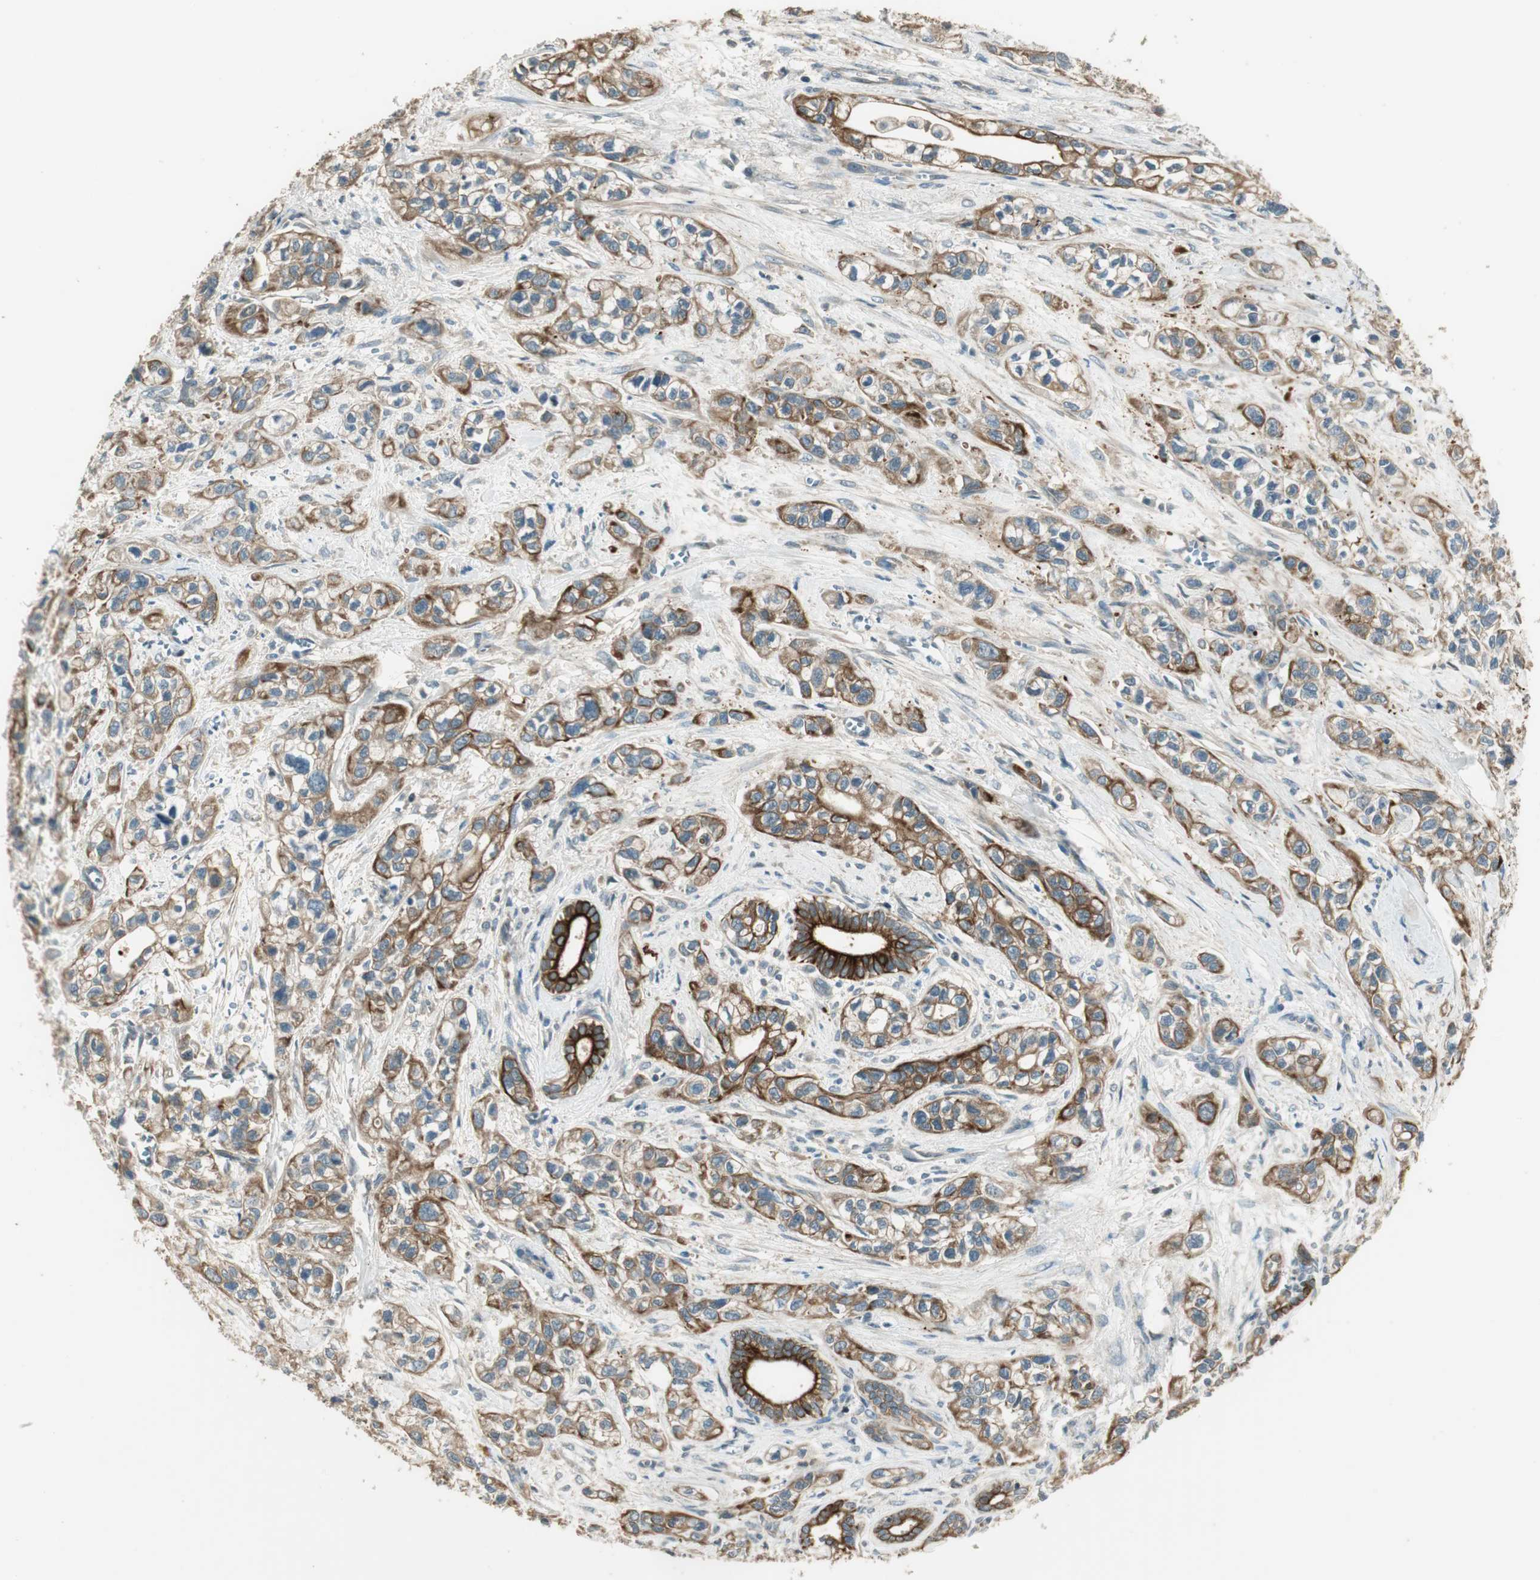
{"staining": {"intensity": "moderate", "quantity": ">75%", "location": "cytoplasmic/membranous"}, "tissue": "pancreatic cancer", "cell_type": "Tumor cells", "image_type": "cancer", "snomed": [{"axis": "morphology", "description": "Adenocarcinoma, NOS"}, {"axis": "topography", "description": "Pancreas"}], "caption": "An image showing moderate cytoplasmic/membranous staining in approximately >75% of tumor cells in pancreatic adenocarcinoma, as visualized by brown immunohistochemical staining.", "gene": "PFDN5", "patient": {"sex": "male", "age": 74}}